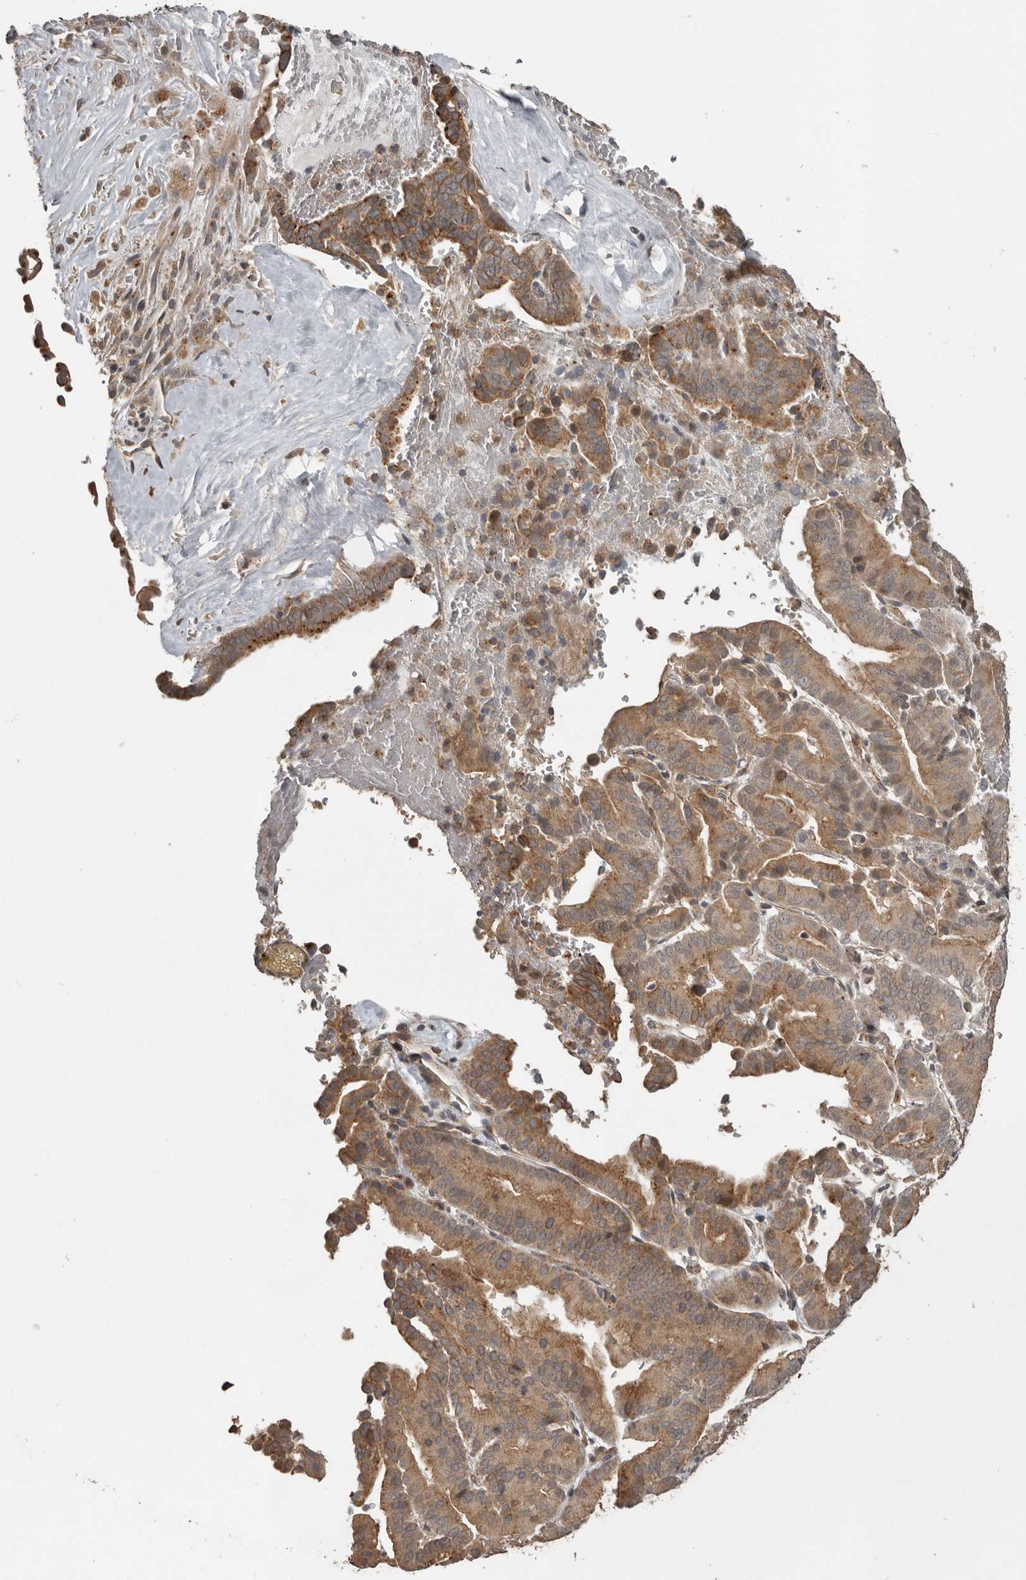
{"staining": {"intensity": "moderate", "quantity": ">75%", "location": "cytoplasmic/membranous"}, "tissue": "liver cancer", "cell_type": "Tumor cells", "image_type": "cancer", "snomed": [{"axis": "morphology", "description": "Cholangiocarcinoma"}, {"axis": "topography", "description": "Liver"}], "caption": "Liver cancer stained with IHC displays moderate cytoplasmic/membranous staining in approximately >75% of tumor cells. Immunohistochemistry (ihc) stains the protein of interest in brown and the nuclei are stained blue.", "gene": "CEP350", "patient": {"sex": "female", "age": 75}}